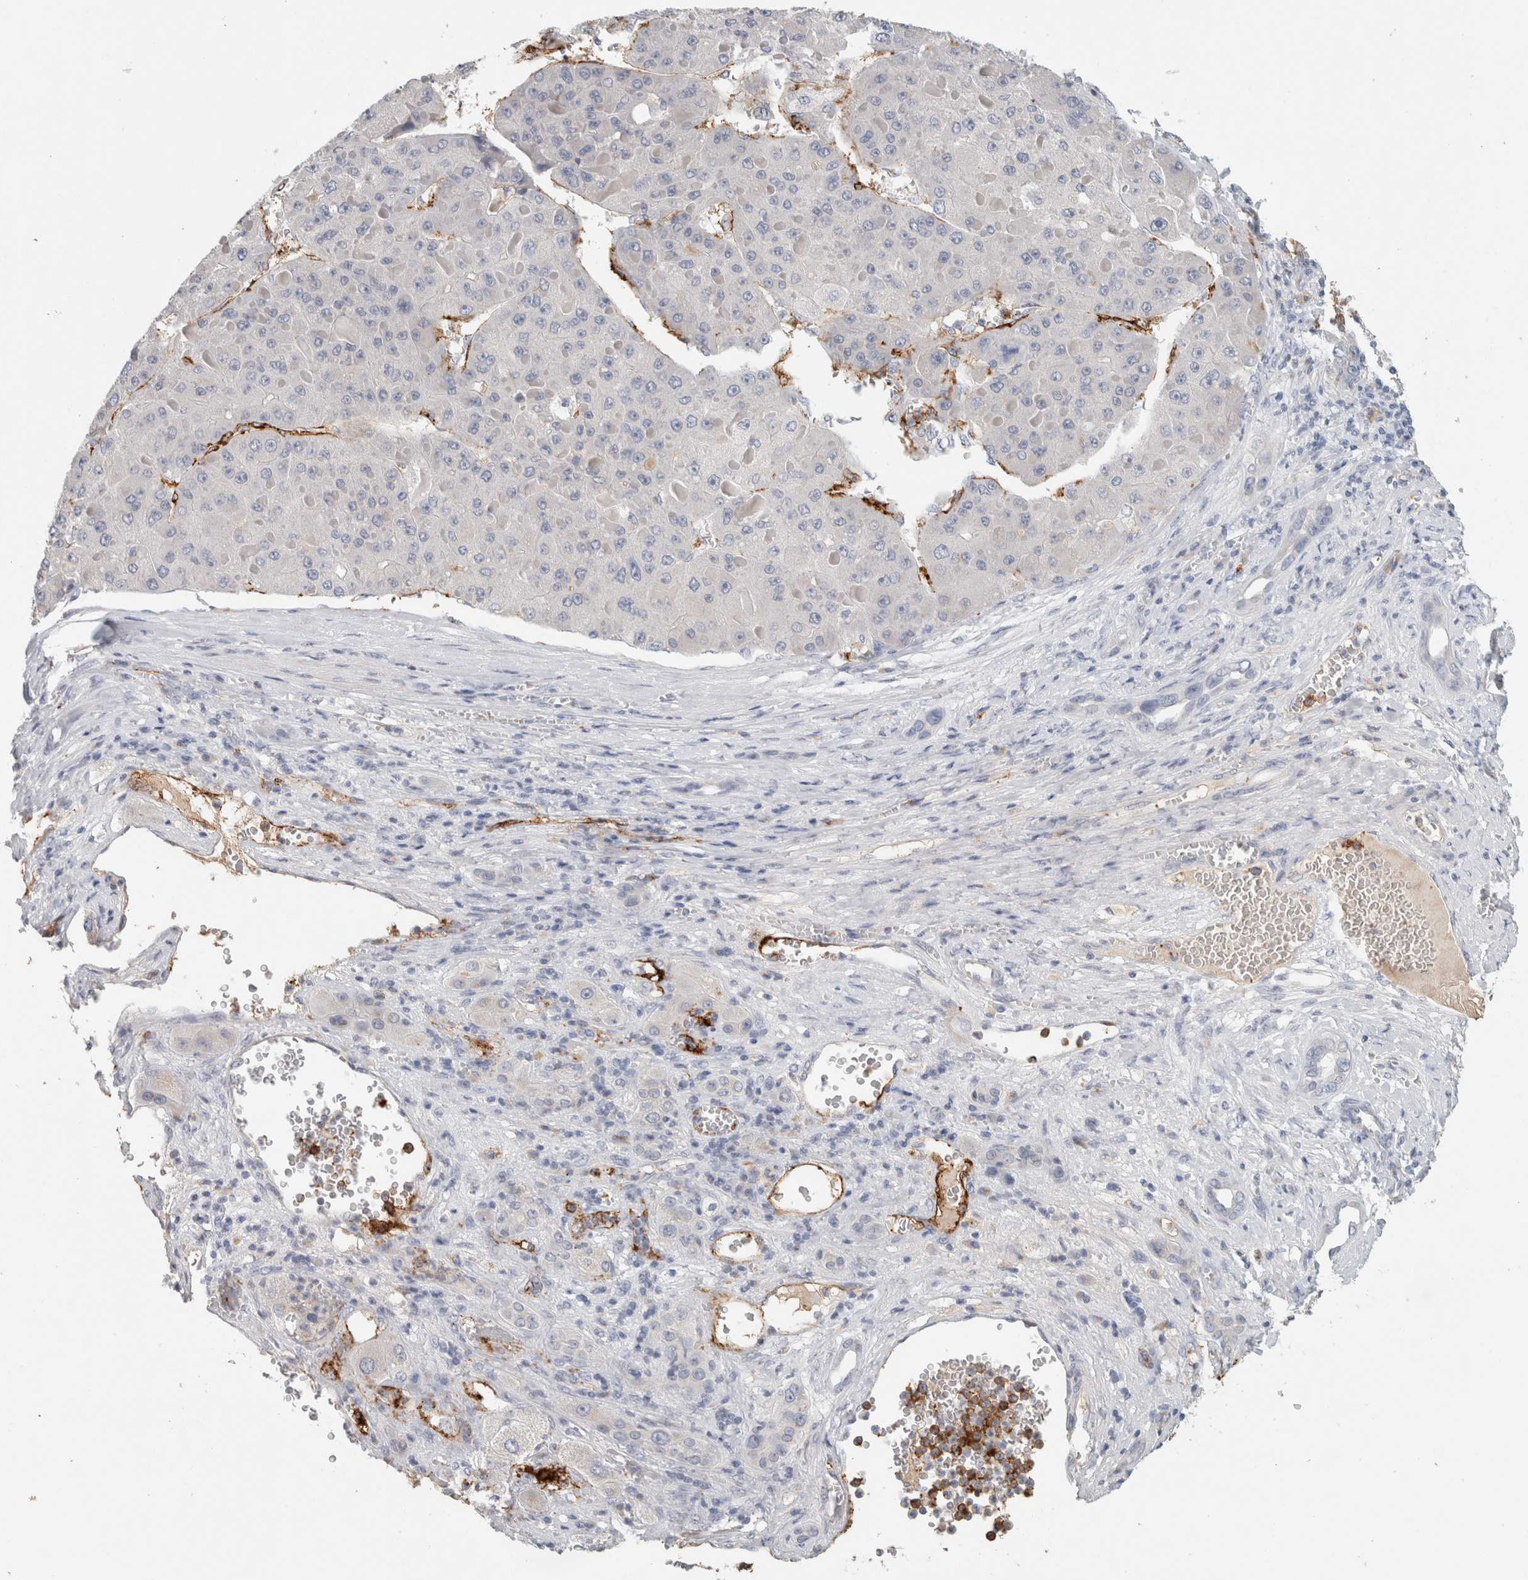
{"staining": {"intensity": "negative", "quantity": "none", "location": "none"}, "tissue": "liver cancer", "cell_type": "Tumor cells", "image_type": "cancer", "snomed": [{"axis": "morphology", "description": "Carcinoma, Hepatocellular, NOS"}, {"axis": "topography", "description": "Liver"}], "caption": "This is an immunohistochemistry micrograph of hepatocellular carcinoma (liver). There is no positivity in tumor cells.", "gene": "CD36", "patient": {"sex": "female", "age": 73}}